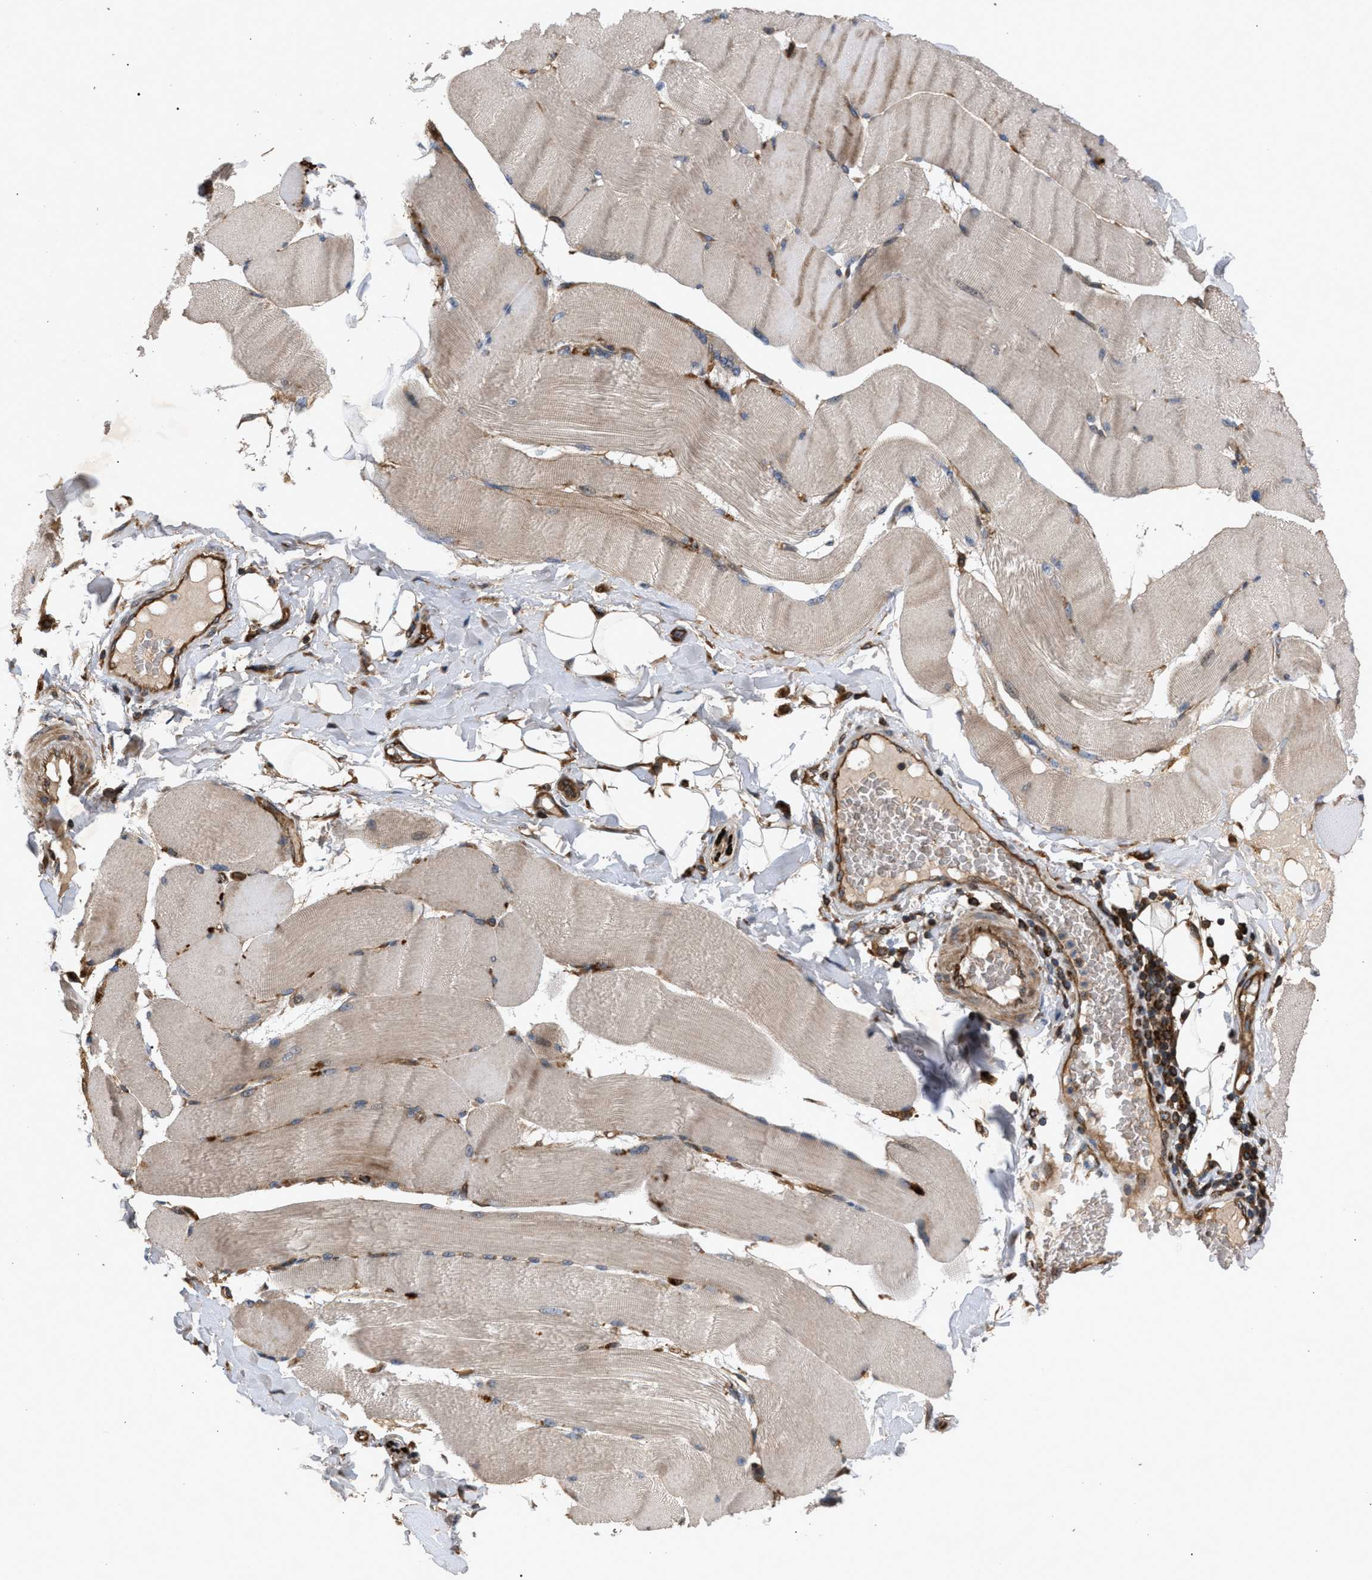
{"staining": {"intensity": "moderate", "quantity": "25%-75%", "location": "cytoplasmic/membranous"}, "tissue": "skeletal muscle", "cell_type": "Myocytes", "image_type": "normal", "snomed": [{"axis": "morphology", "description": "Normal tissue, NOS"}, {"axis": "topography", "description": "Skin"}, {"axis": "topography", "description": "Skeletal muscle"}], "caption": "Immunohistochemical staining of unremarkable skeletal muscle demonstrates medium levels of moderate cytoplasmic/membranous staining in approximately 25%-75% of myocytes. The staining was performed using DAB, with brown indicating positive protein expression. Nuclei are stained blue with hematoxylin.", "gene": "GCC1", "patient": {"sex": "male", "age": 83}}